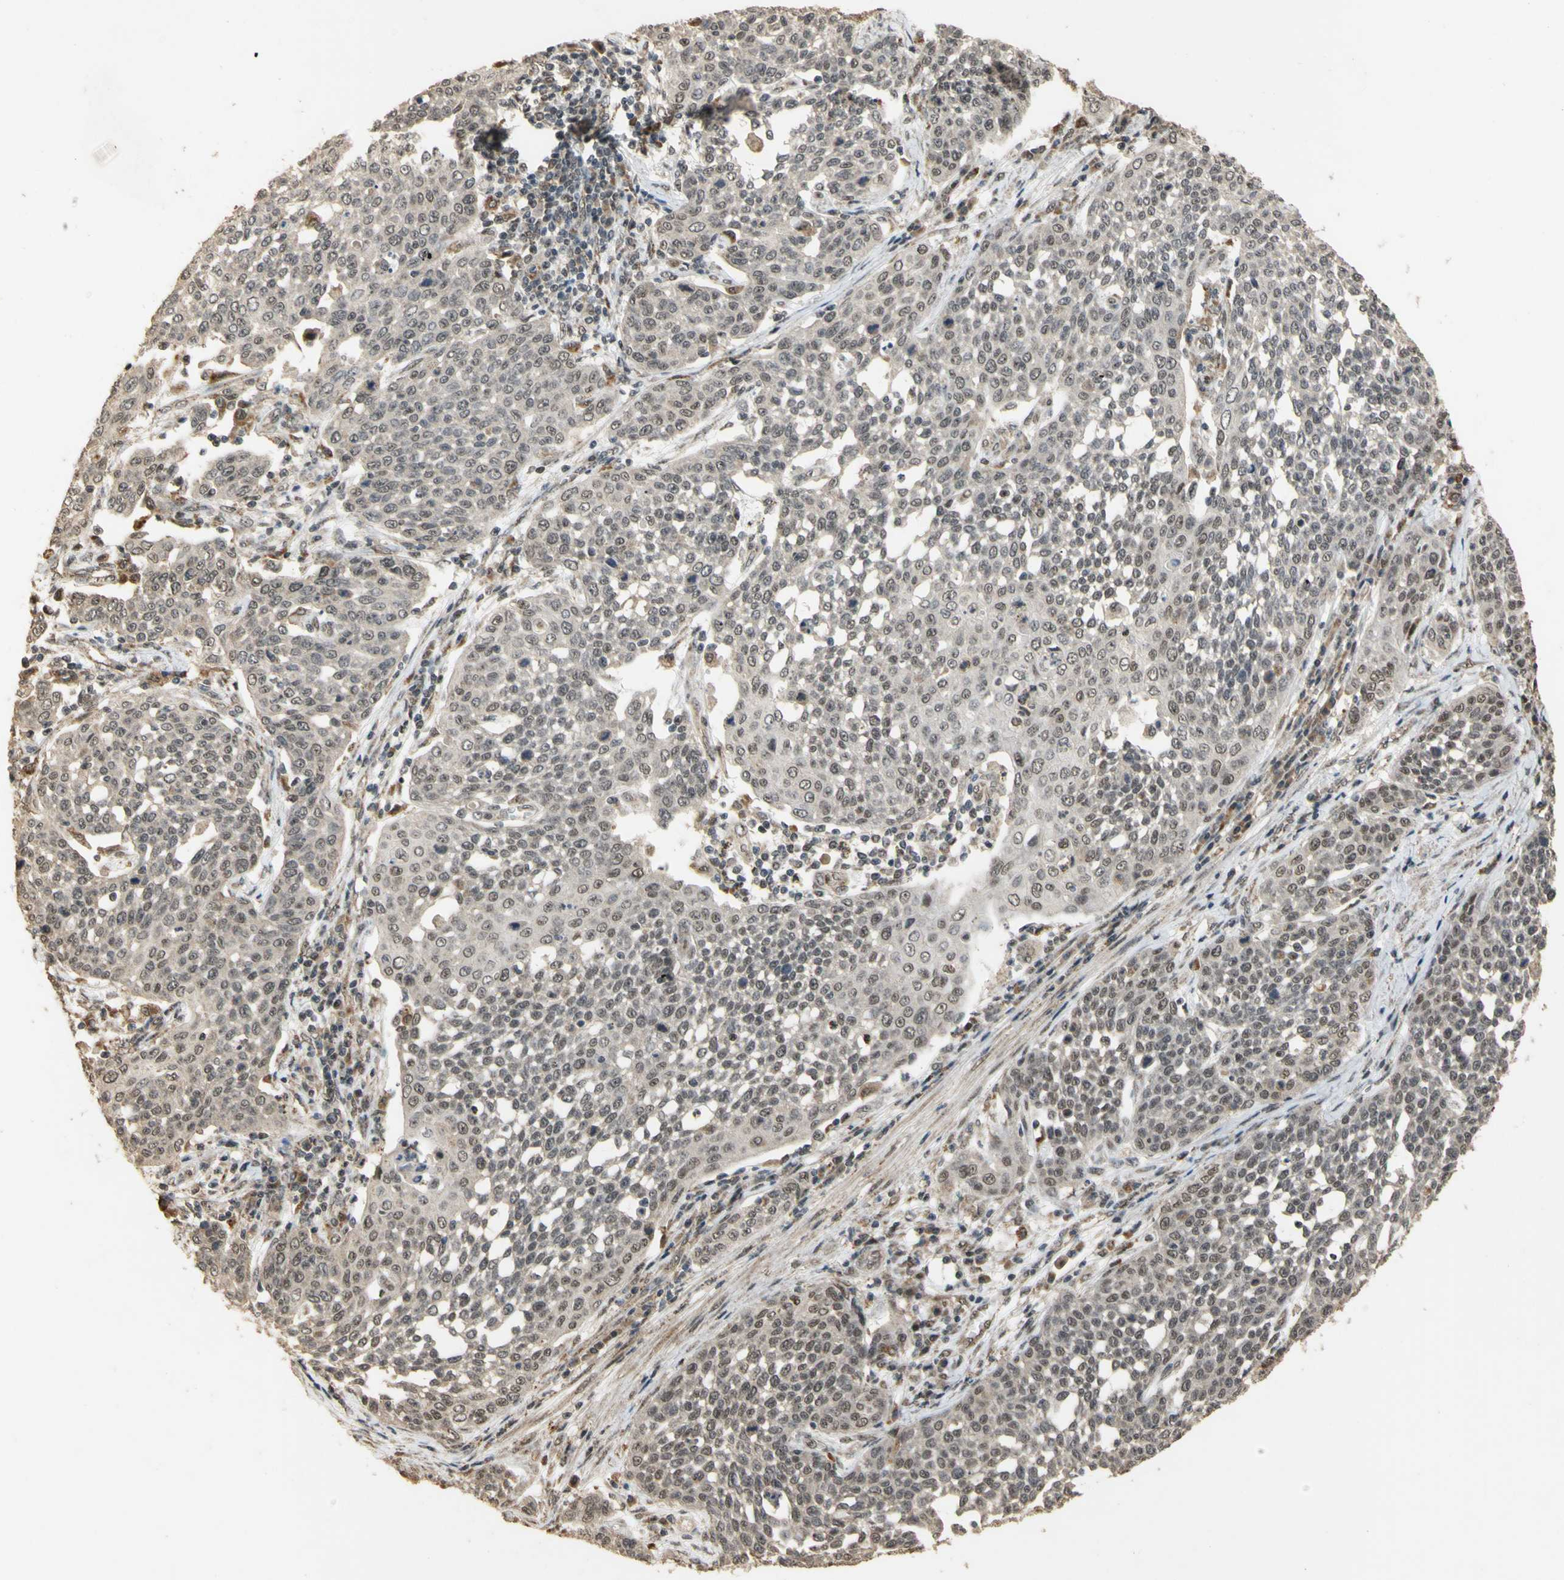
{"staining": {"intensity": "weak", "quantity": "25%-75%", "location": "nuclear"}, "tissue": "cervical cancer", "cell_type": "Tumor cells", "image_type": "cancer", "snomed": [{"axis": "morphology", "description": "Squamous cell carcinoma, NOS"}, {"axis": "topography", "description": "Cervix"}], "caption": "Protein staining of squamous cell carcinoma (cervical) tissue demonstrates weak nuclear positivity in about 25%-75% of tumor cells.", "gene": "GTF2E2", "patient": {"sex": "female", "age": 34}}